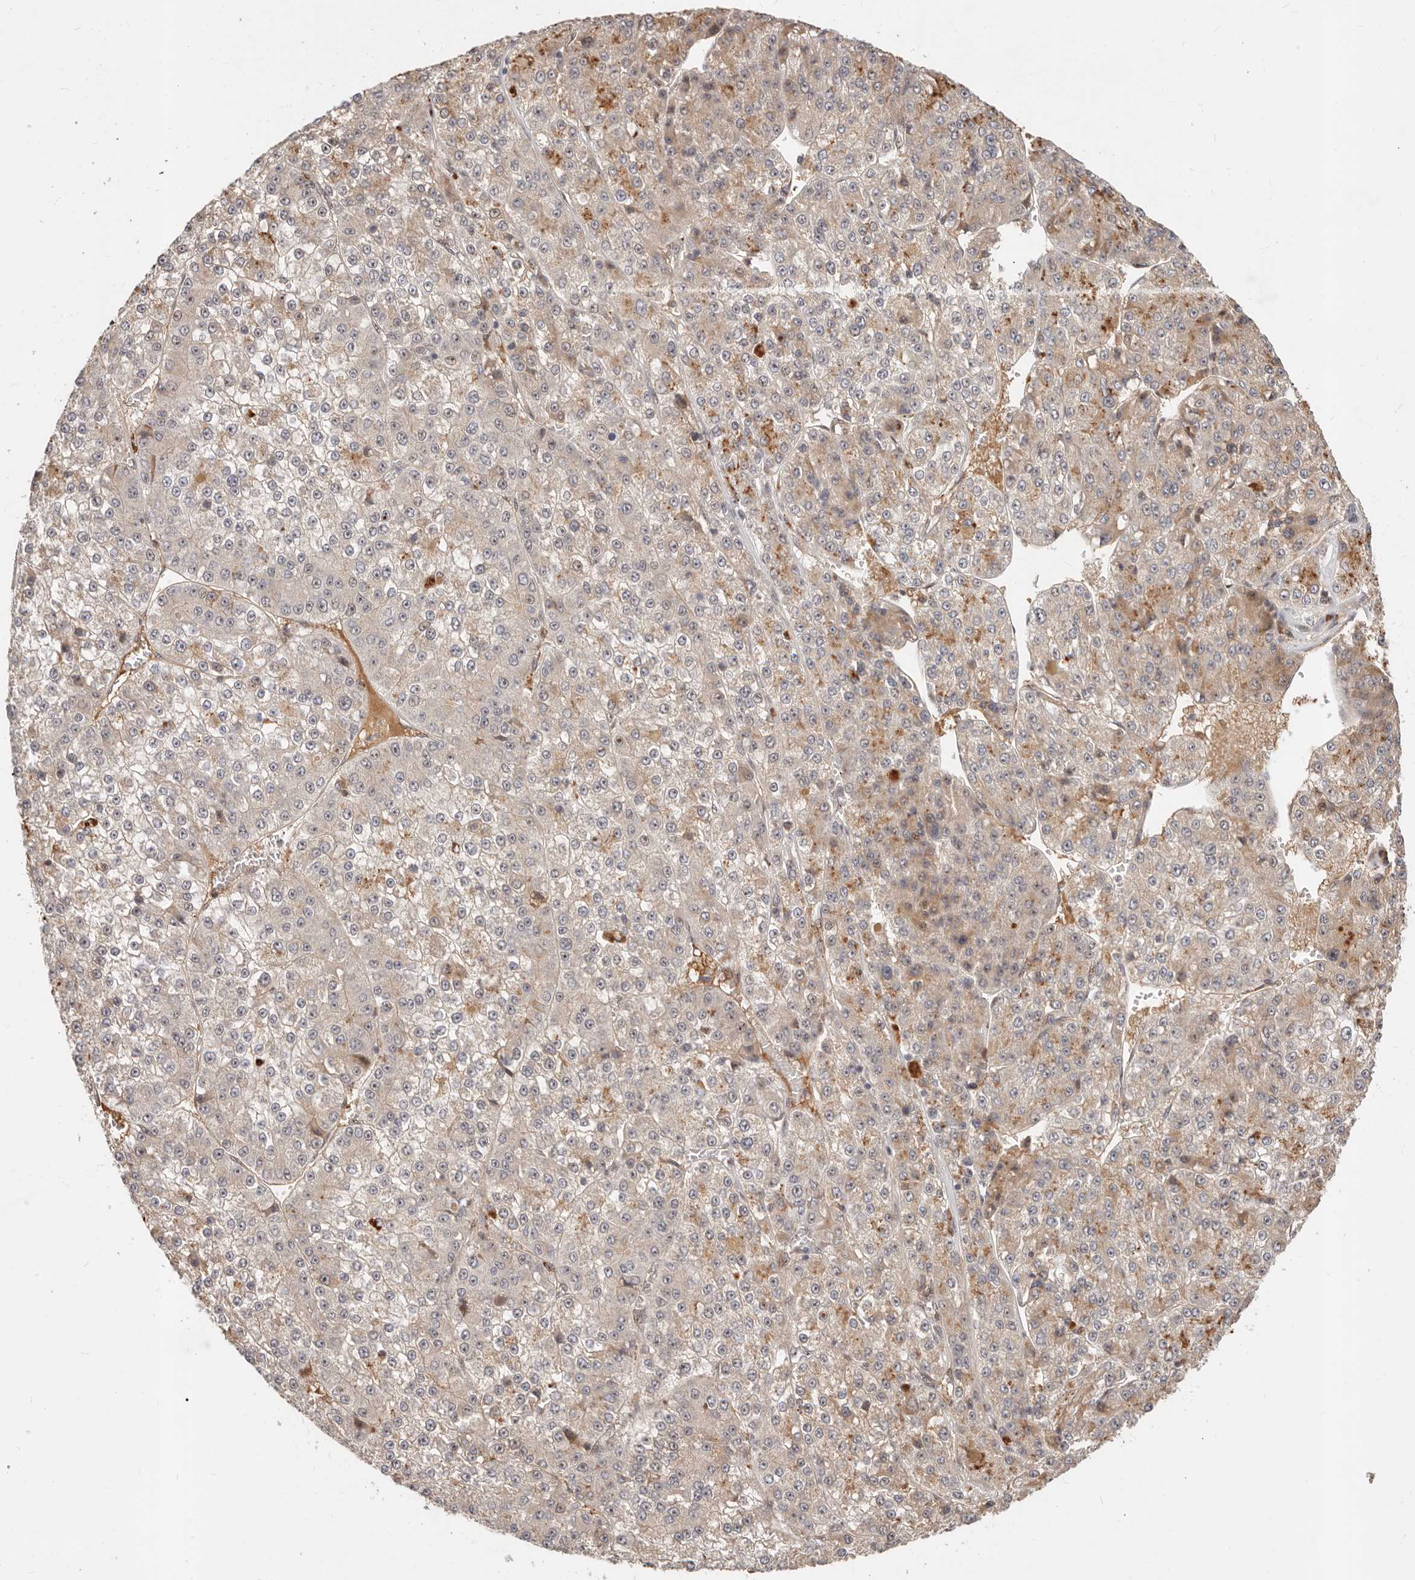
{"staining": {"intensity": "weak", "quantity": "25%-75%", "location": "cytoplasmic/membranous"}, "tissue": "liver cancer", "cell_type": "Tumor cells", "image_type": "cancer", "snomed": [{"axis": "morphology", "description": "Carcinoma, Hepatocellular, NOS"}, {"axis": "topography", "description": "Liver"}], "caption": "Approximately 25%-75% of tumor cells in liver cancer exhibit weak cytoplasmic/membranous protein expression as visualized by brown immunohistochemical staining.", "gene": "ZRANB1", "patient": {"sex": "female", "age": 73}}